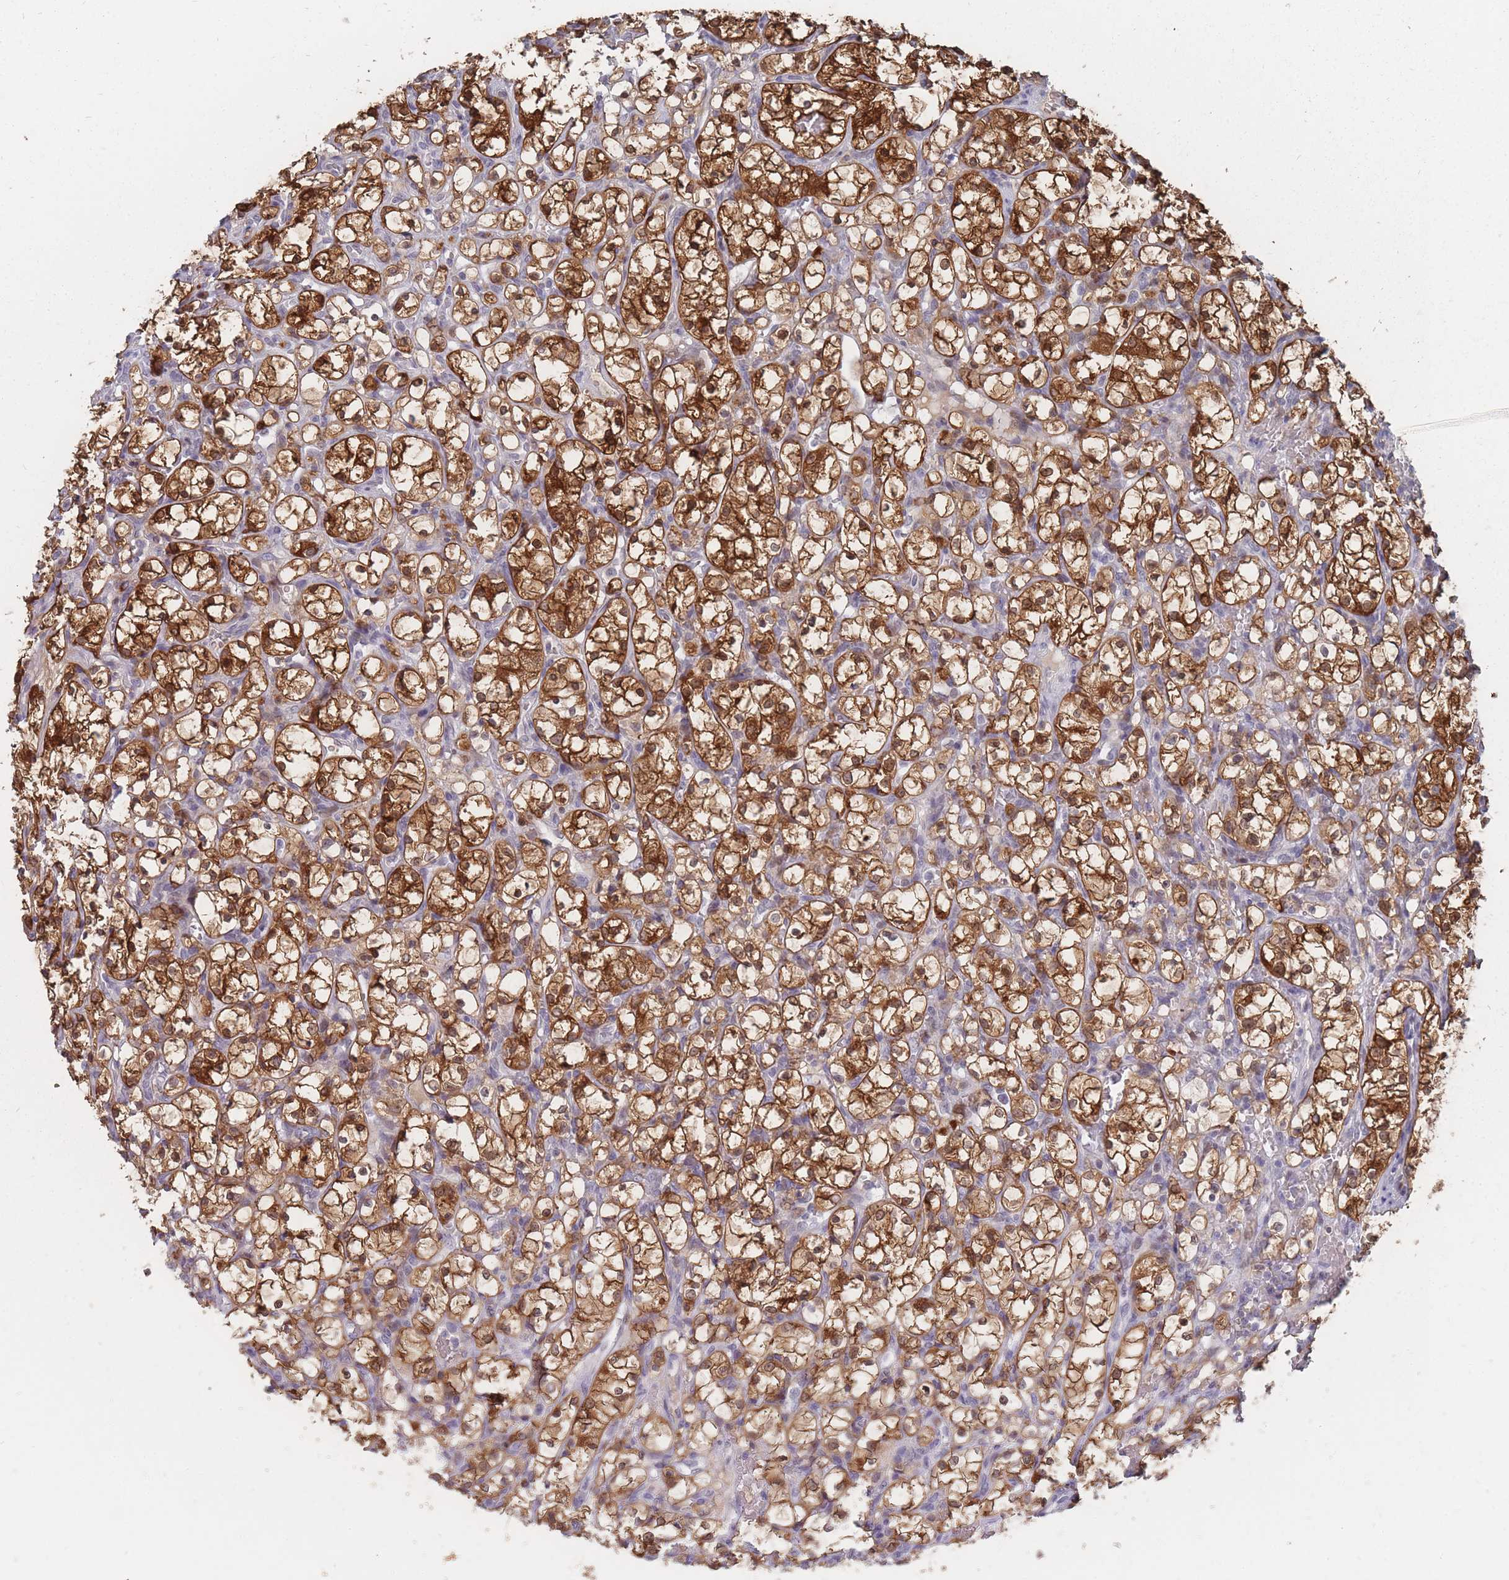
{"staining": {"intensity": "strong", "quantity": ">75%", "location": "cytoplasmic/membranous,nuclear"}, "tissue": "renal cancer", "cell_type": "Tumor cells", "image_type": "cancer", "snomed": [{"axis": "morphology", "description": "Adenocarcinoma, NOS"}, {"axis": "topography", "description": "Kidney"}], "caption": "Brown immunohistochemical staining in human renal cancer (adenocarcinoma) reveals strong cytoplasmic/membranous and nuclear expression in approximately >75% of tumor cells.", "gene": "GINS1", "patient": {"sex": "female", "age": 69}}